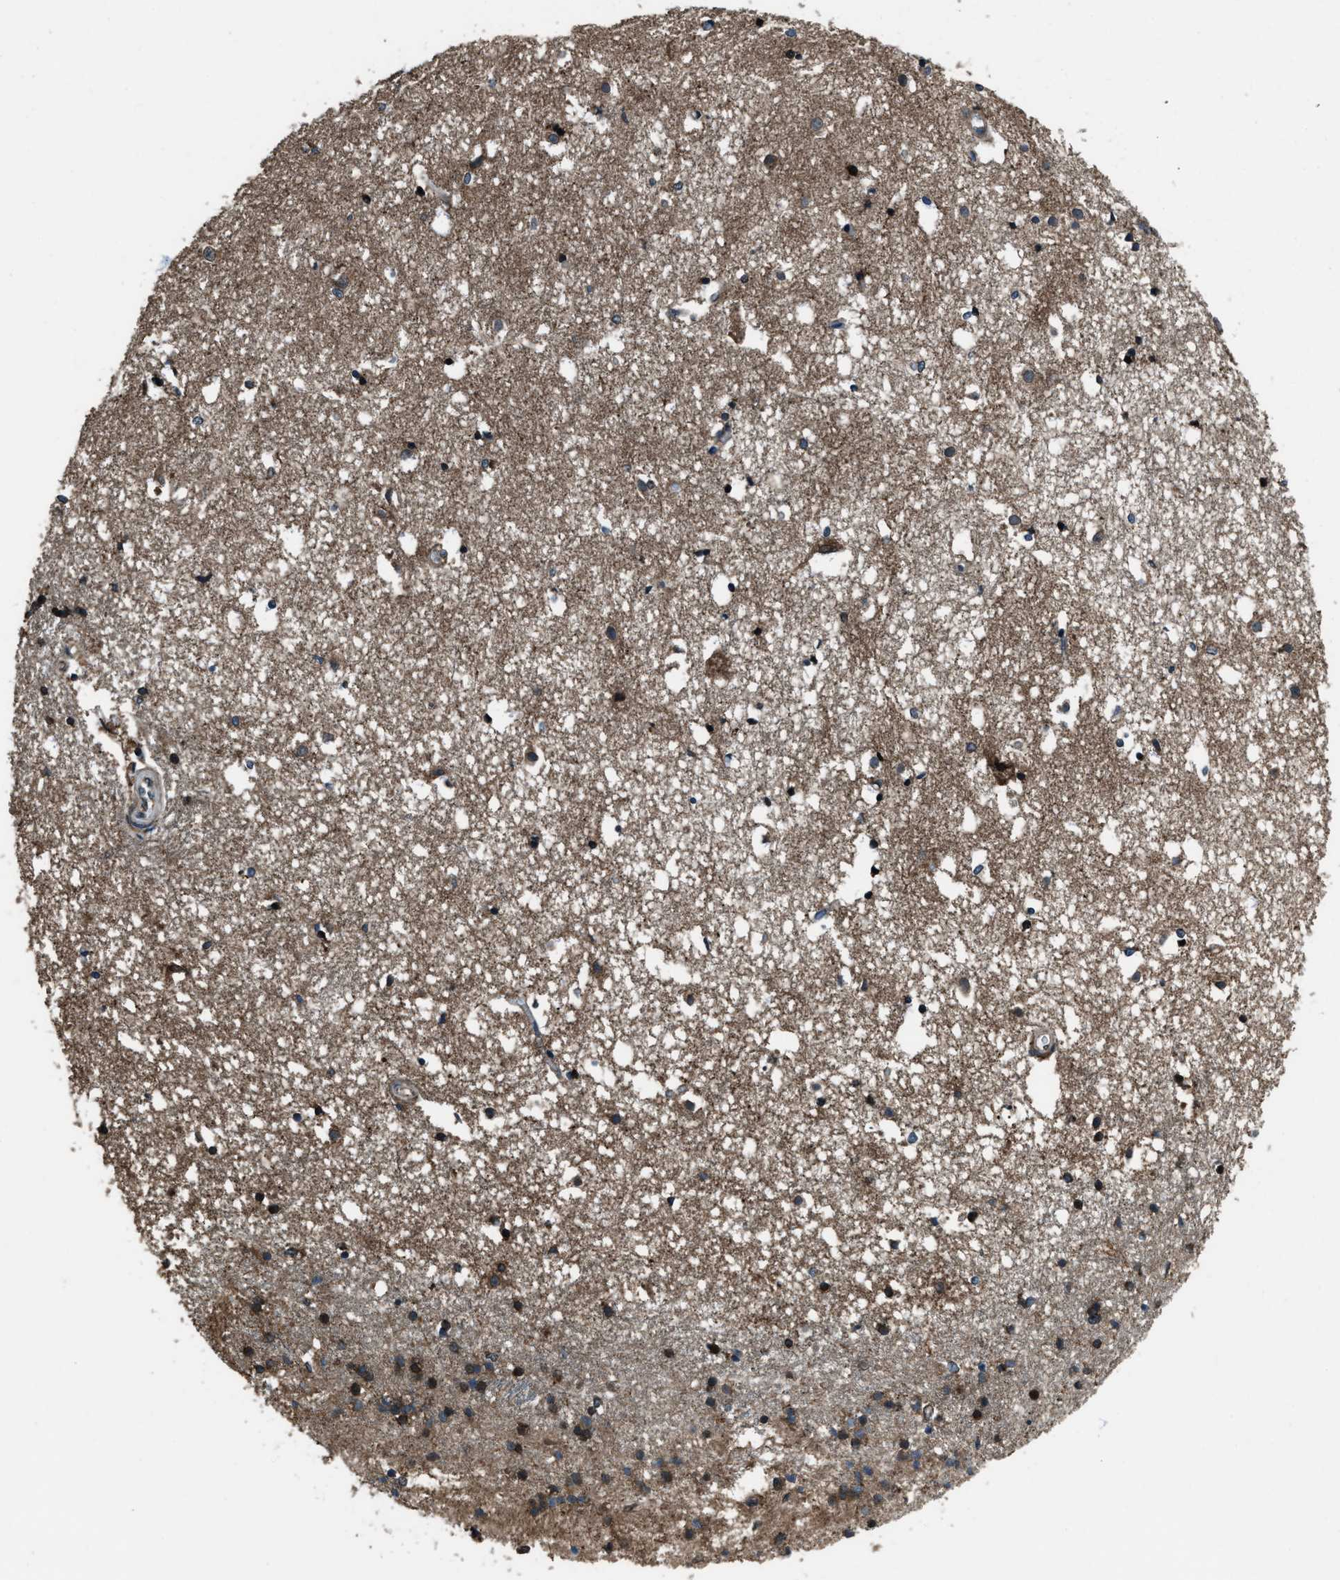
{"staining": {"intensity": "moderate", "quantity": "<25%", "location": "cytoplasmic/membranous"}, "tissue": "caudate", "cell_type": "Glial cells", "image_type": "normal", "snomed": [{"axis": "morphology", "description": "Normal tissue, NOS"}, {"axis": "topography", "description": "Lateral ventricle wall"}], "caption": "Caudate stained with DAB immunohistochemistry (IHC) reveals low levels of moderate cytoplasmic/membranous expression in about <25% of glial cells. (IHC, brightfield microscopy, high magnification).", "gene": "TRIM4", "patient": {"sex": "male", "age": 45}}